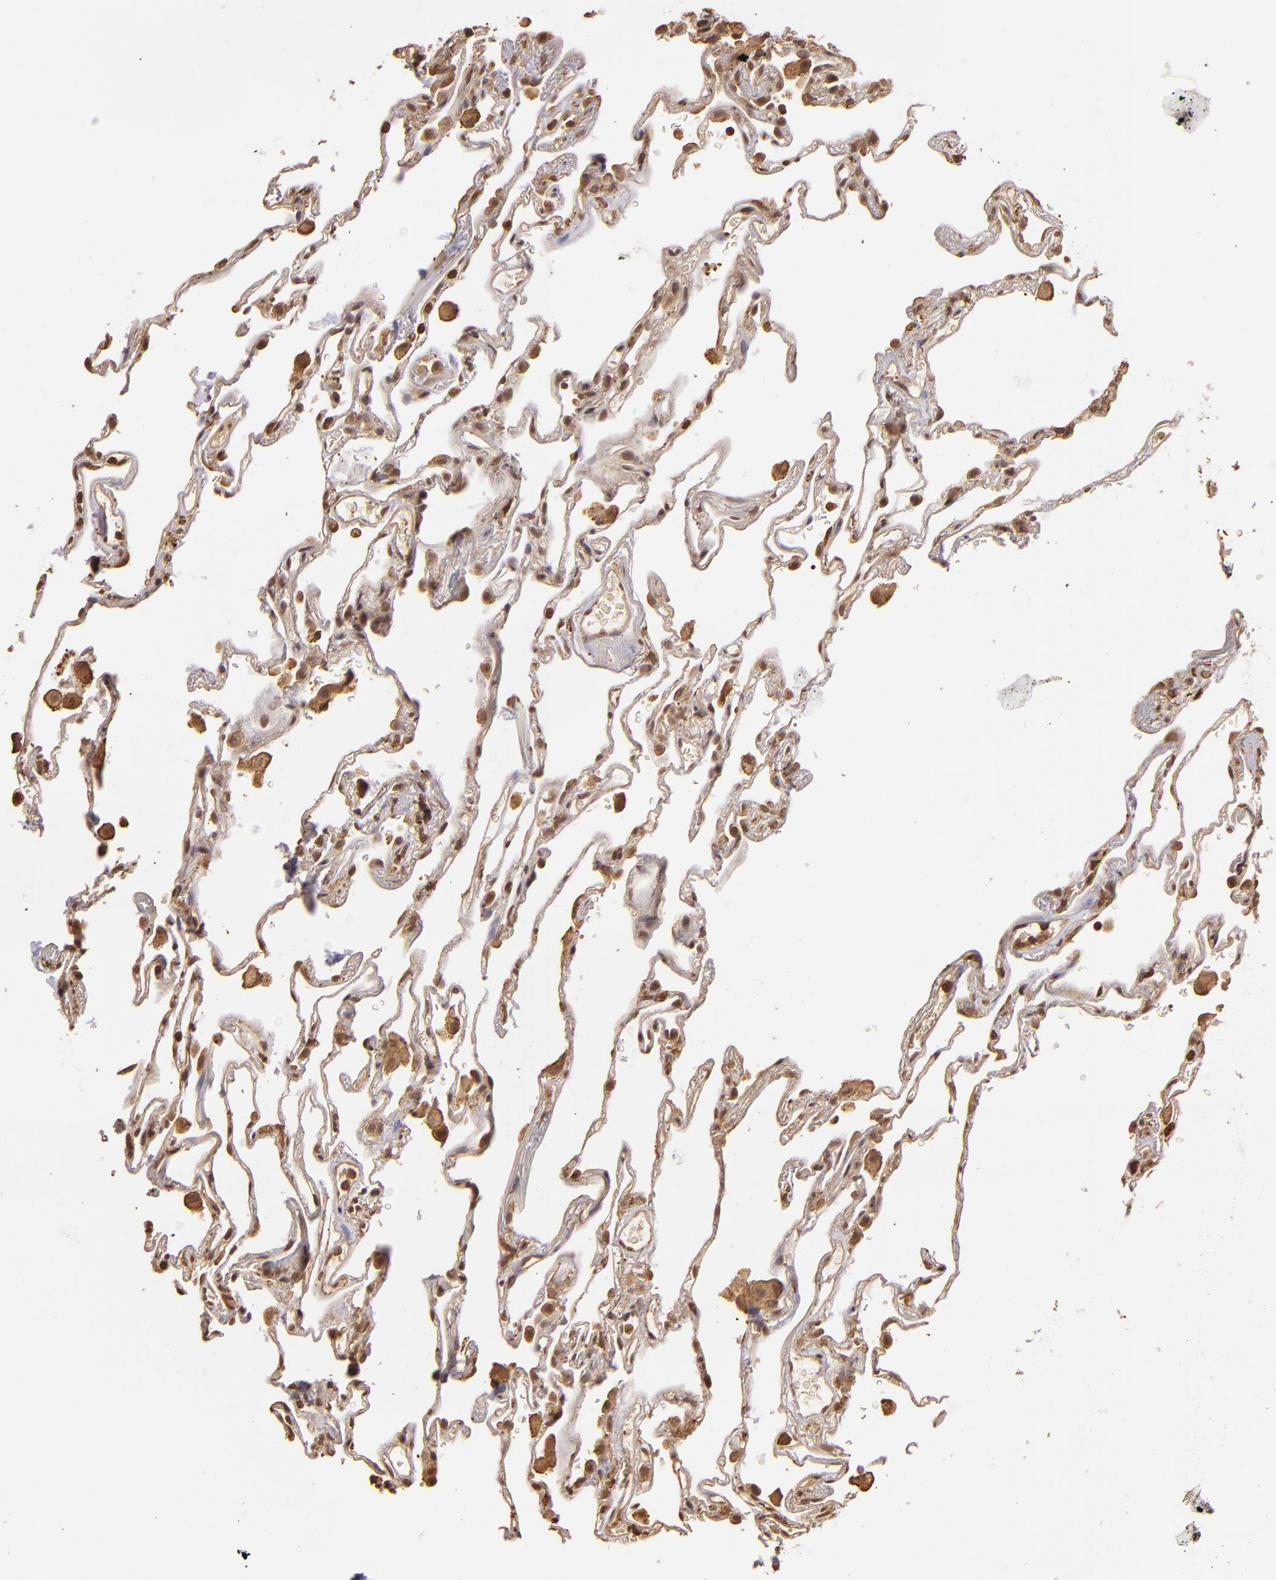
{"staining": {"intensity": "weak", "quantity": "25%-75%", "location": "cytoplasmic/membranous"}, "tissue": "lung", "cell_type": "Alveolar cells", "image_type": "normal", "snomed": [{"axis": "morphology", "description": "Normal tissue, NOS"}, {"axis": "morphology", "description": "Inflammation, NOS"}, {"axis": "topography", "description": "Lung"}], "caption": "Immunohistochemical staining of unremarkable human lung shows 25%-75% levels of weak cytoplasmic/membranous protein staining in about 25%-75% of alveolar cells.", "gene": "ARPC2", "patient": {"sex": "male", "age": 69}}